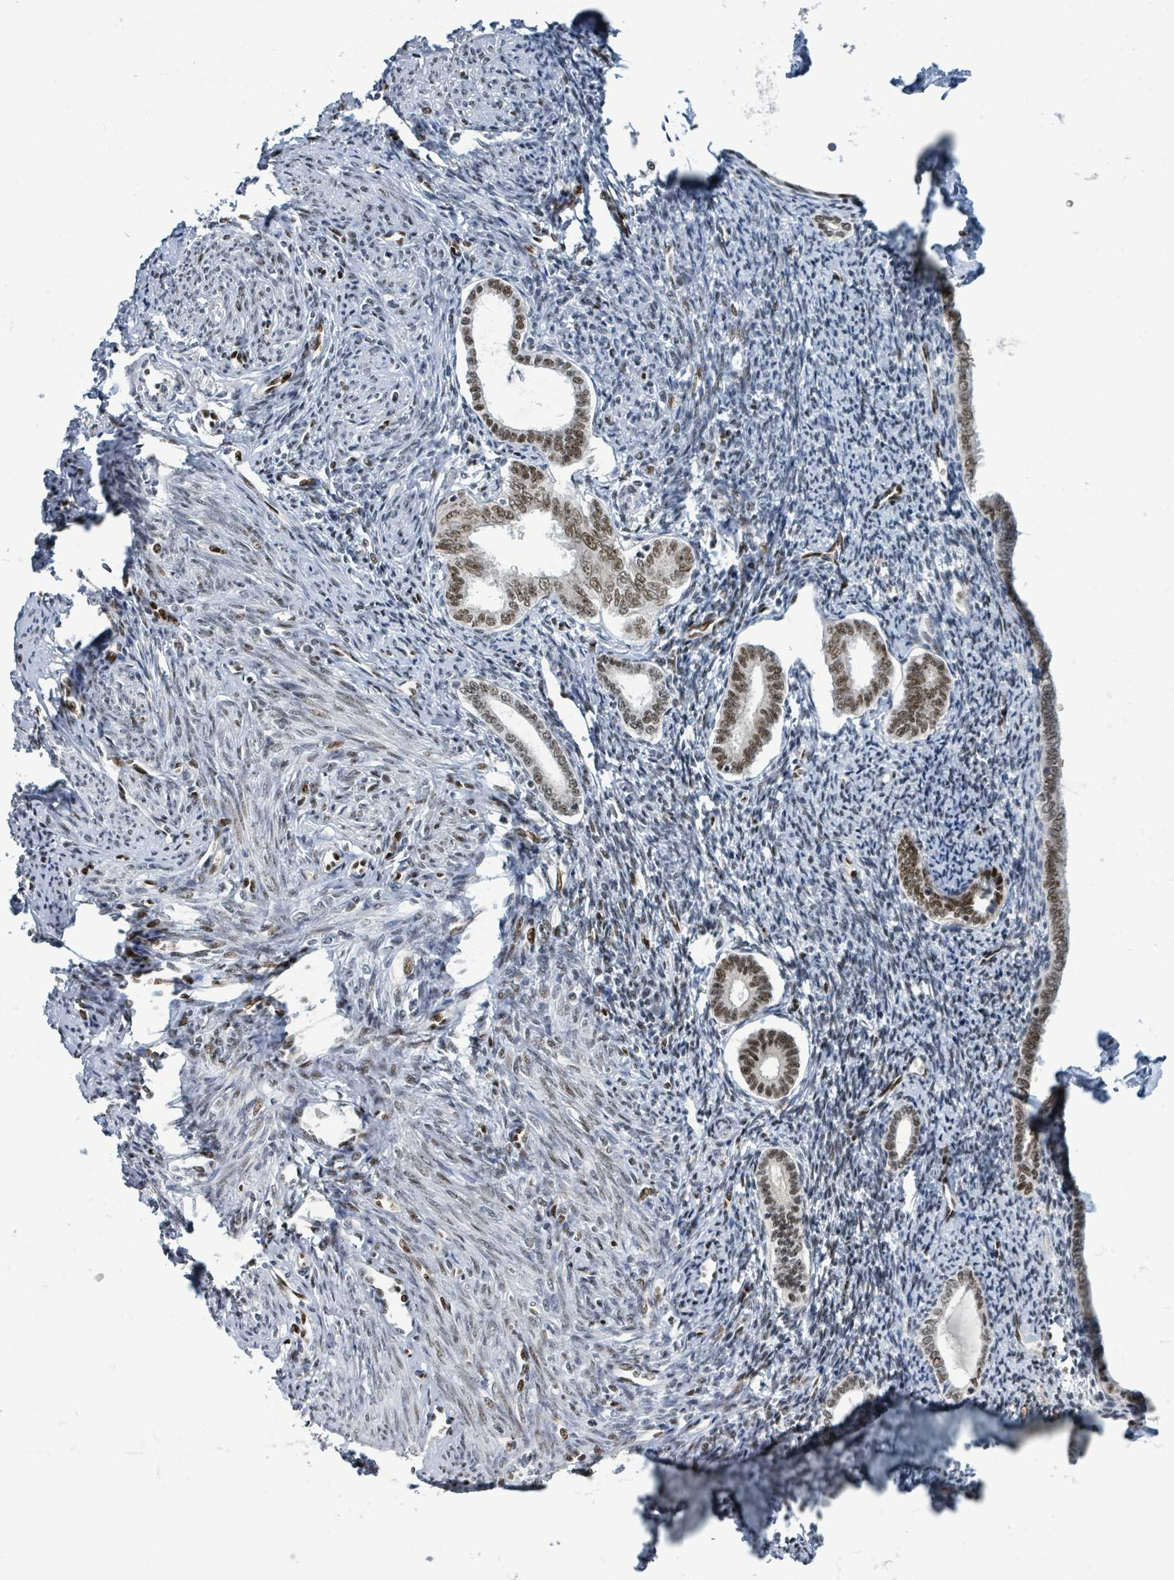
{"staining": {"intensity": "moderate", "quantity": "<25%", "location": "nuclear"}, "tissue": "endometrium", "cell_type": "Cells in endometrial stroma", "image_type": "normal", "snomed": [{"axis": "morphology", "description": "Normal tissue, NOS"}, {"axis": "topography", "description": "Endometrium"}], "caption": "The image demonstrates immunohistochemical staining of benign endometrium. There is moderate nuclear positivity is appreciated in about <25% of cells in endometrial stroma.", "gene": "KLF3", "patient": {"sex": "female", "age": 63}}